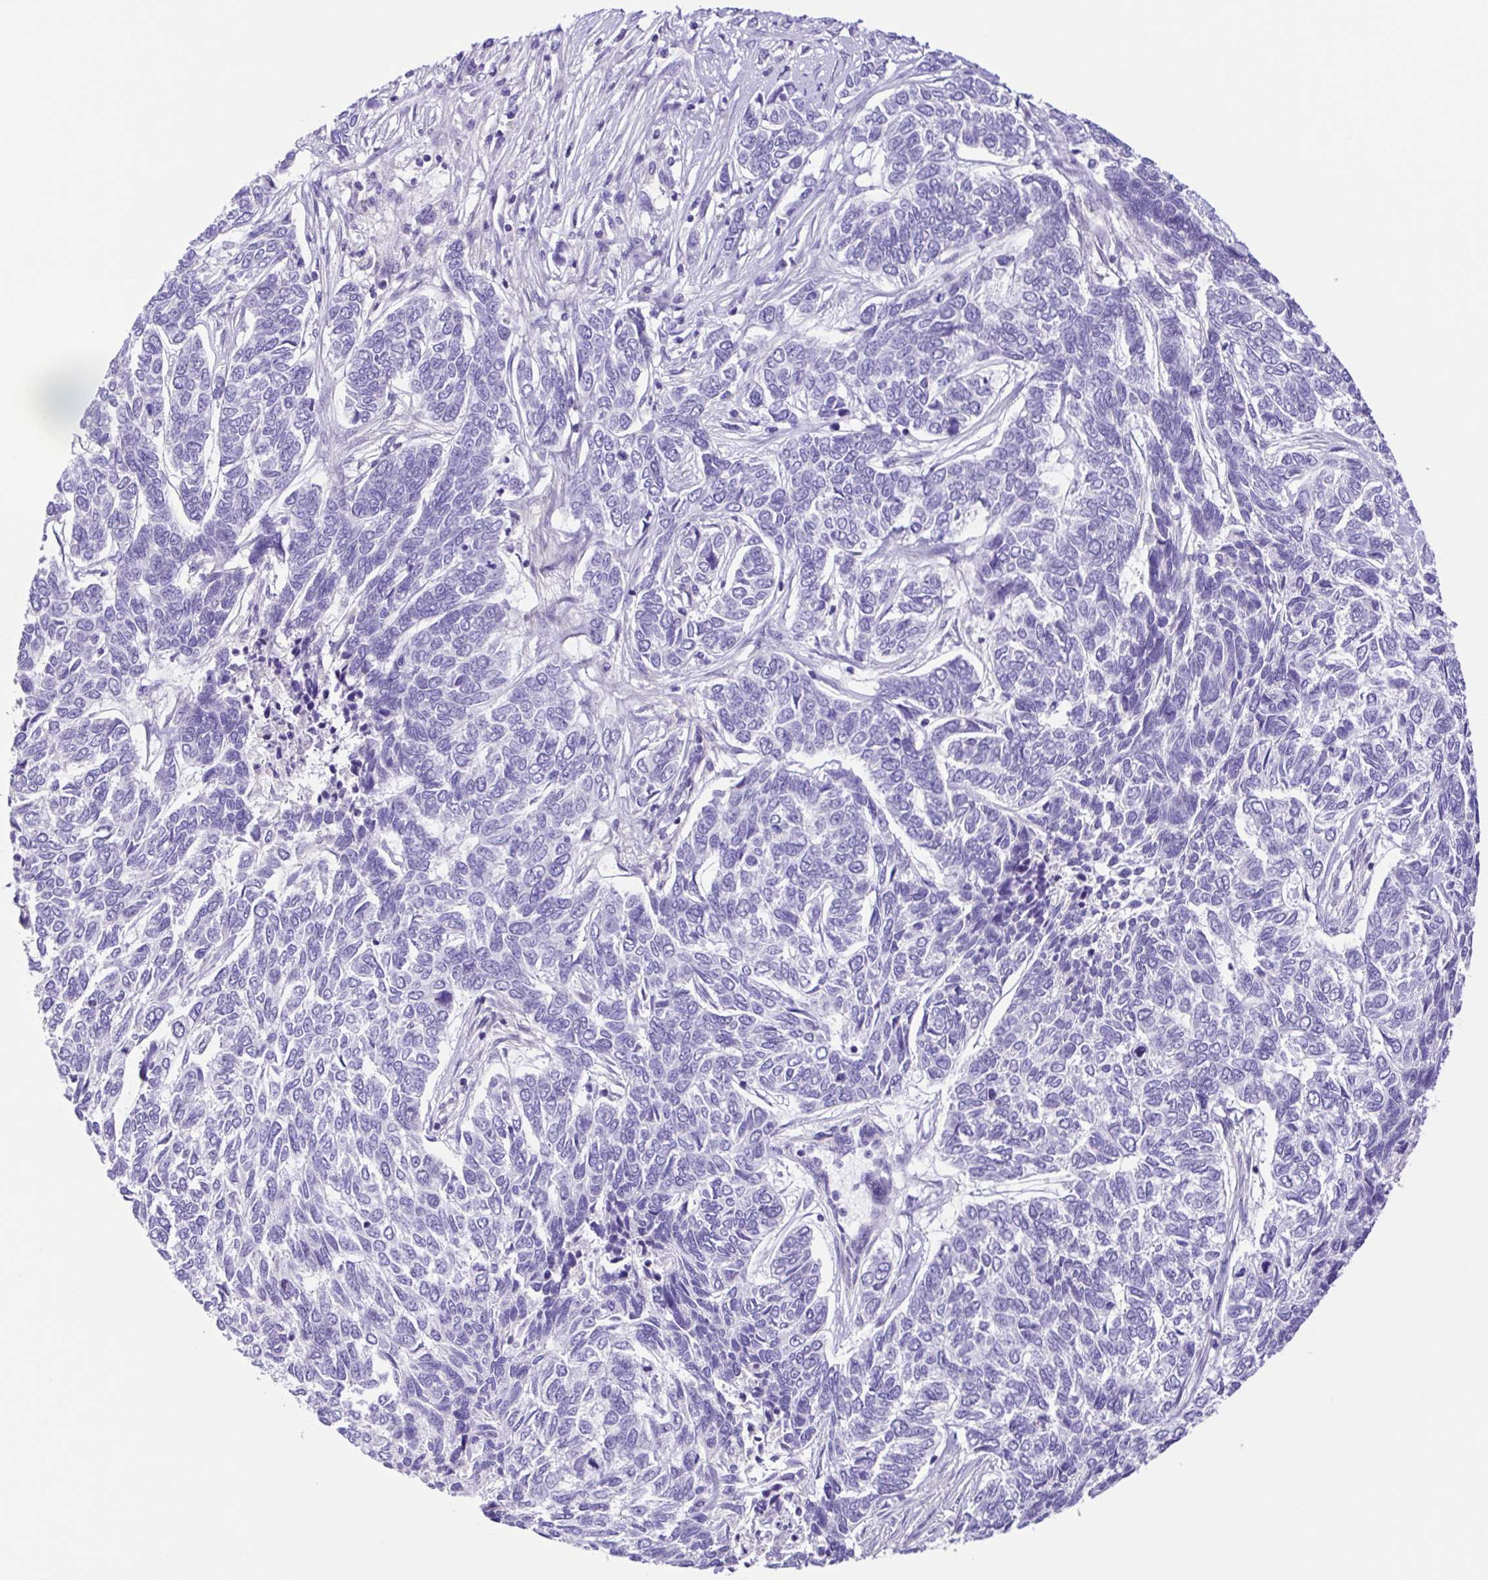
{"staining": {"intensity": "negative", "quantity": "none", "location": "none"}, "tissue": "skin cancer", "cell_type": "Tumor cells", "image_type": "cancer", "snomed": [{"axis": "morphology", "description": "Basal cell carcinoma"}, {"axis": "topography", "description": "Skin"}], "caption": "Tumor cells show no significant protein positivity in skin cancer.", "gene": "ISM2", "patient": {"sex": "female", "age": 65}}